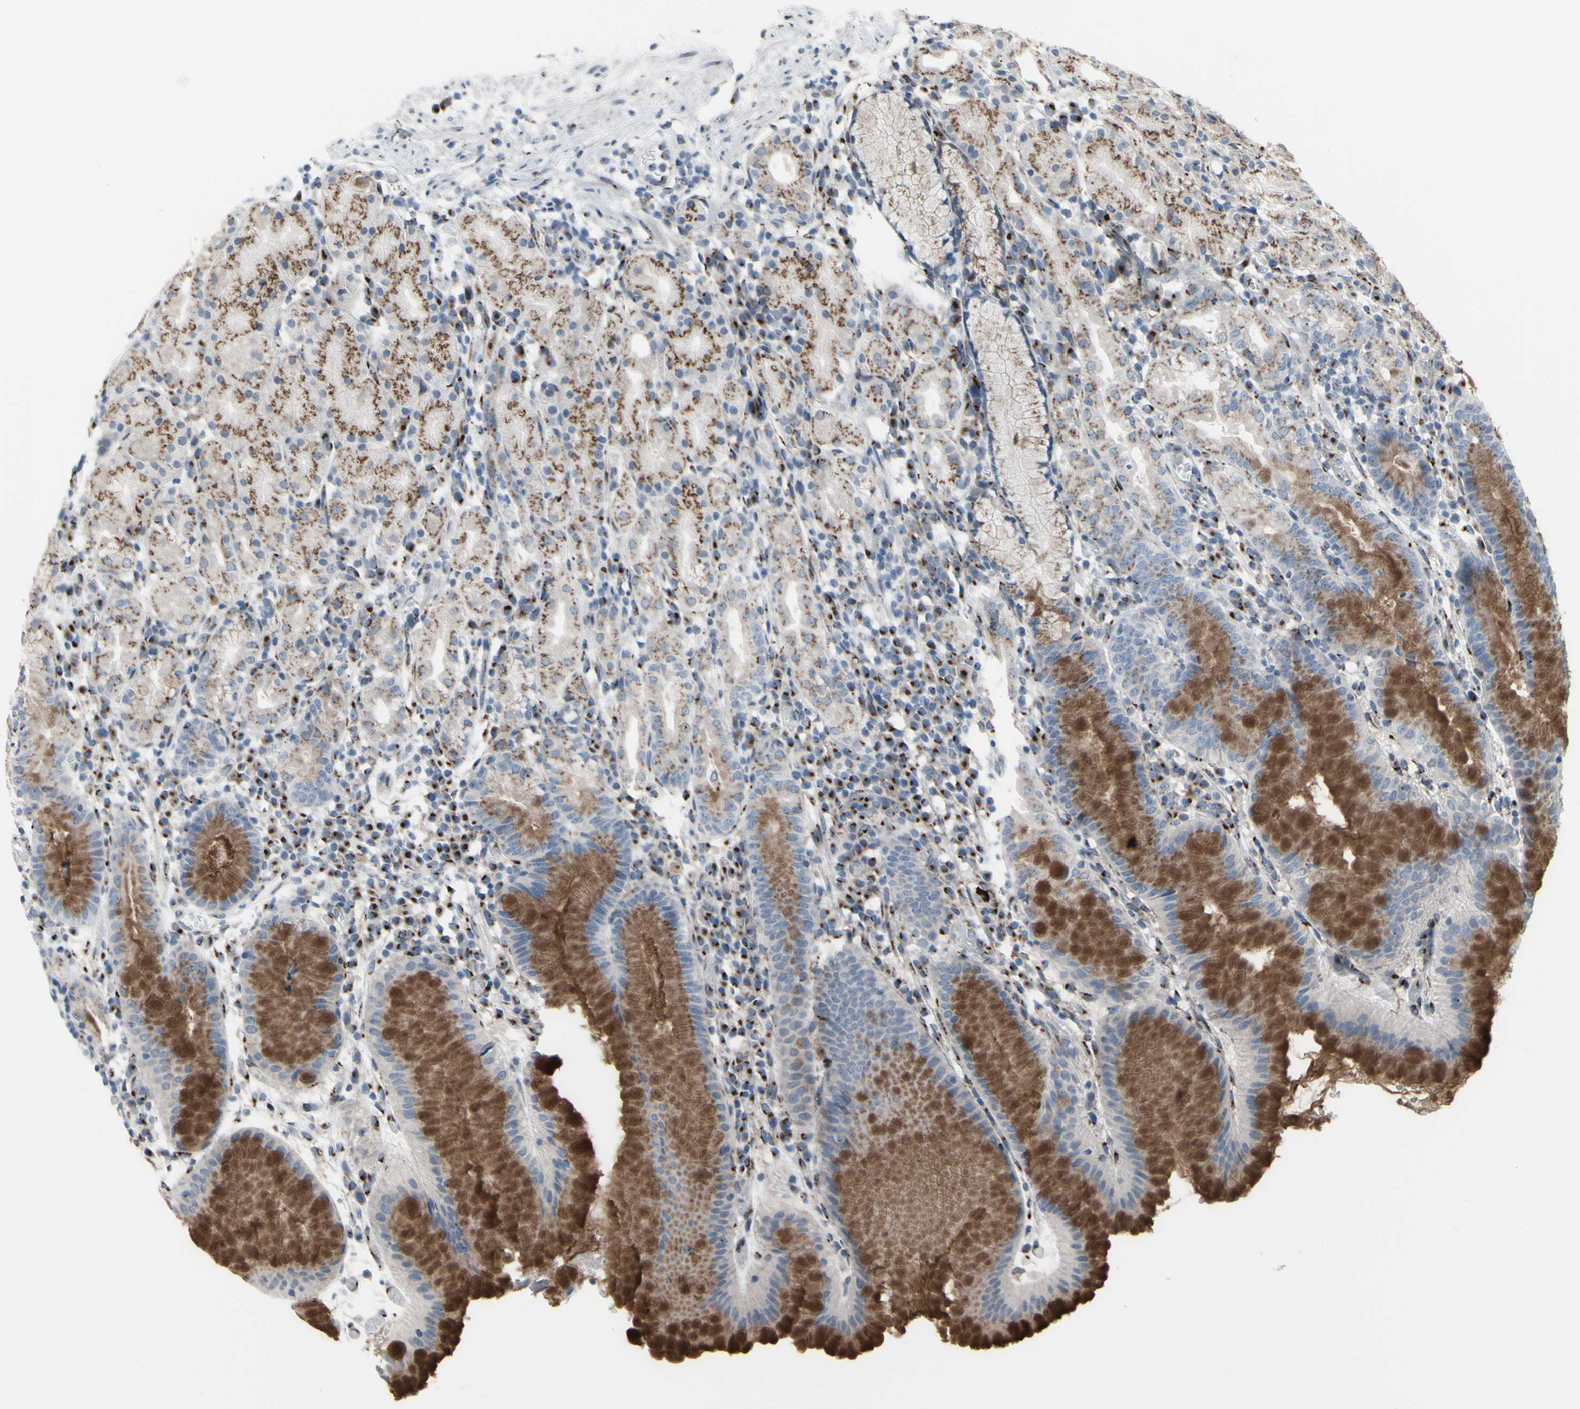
{"staining": {"intensity": "moderate", "quantity": ">75%", "location": "cytoplasmic/membranous"}, "tissue": "stomach", "cell_type": "Glandular cells", "image_type": "normal", "snomed": [{"axis": "morphology", "description": "Normal tissue, NOS"}, {"axis": "topography", "description": "Stomach"}, {"axis": "topography", "description": "Stomach, lower"}], "caption": "Stomach stained with DAB immunohistochemistry exhibits medium levels of moderate cytoplasmic/membranous staining in about >75% of glandular cells. (brown staining indicates protein expression, while blue staining denotes nuclei).", "gene": "GLG1", "patient": {"sex": "female", "age": 75}}